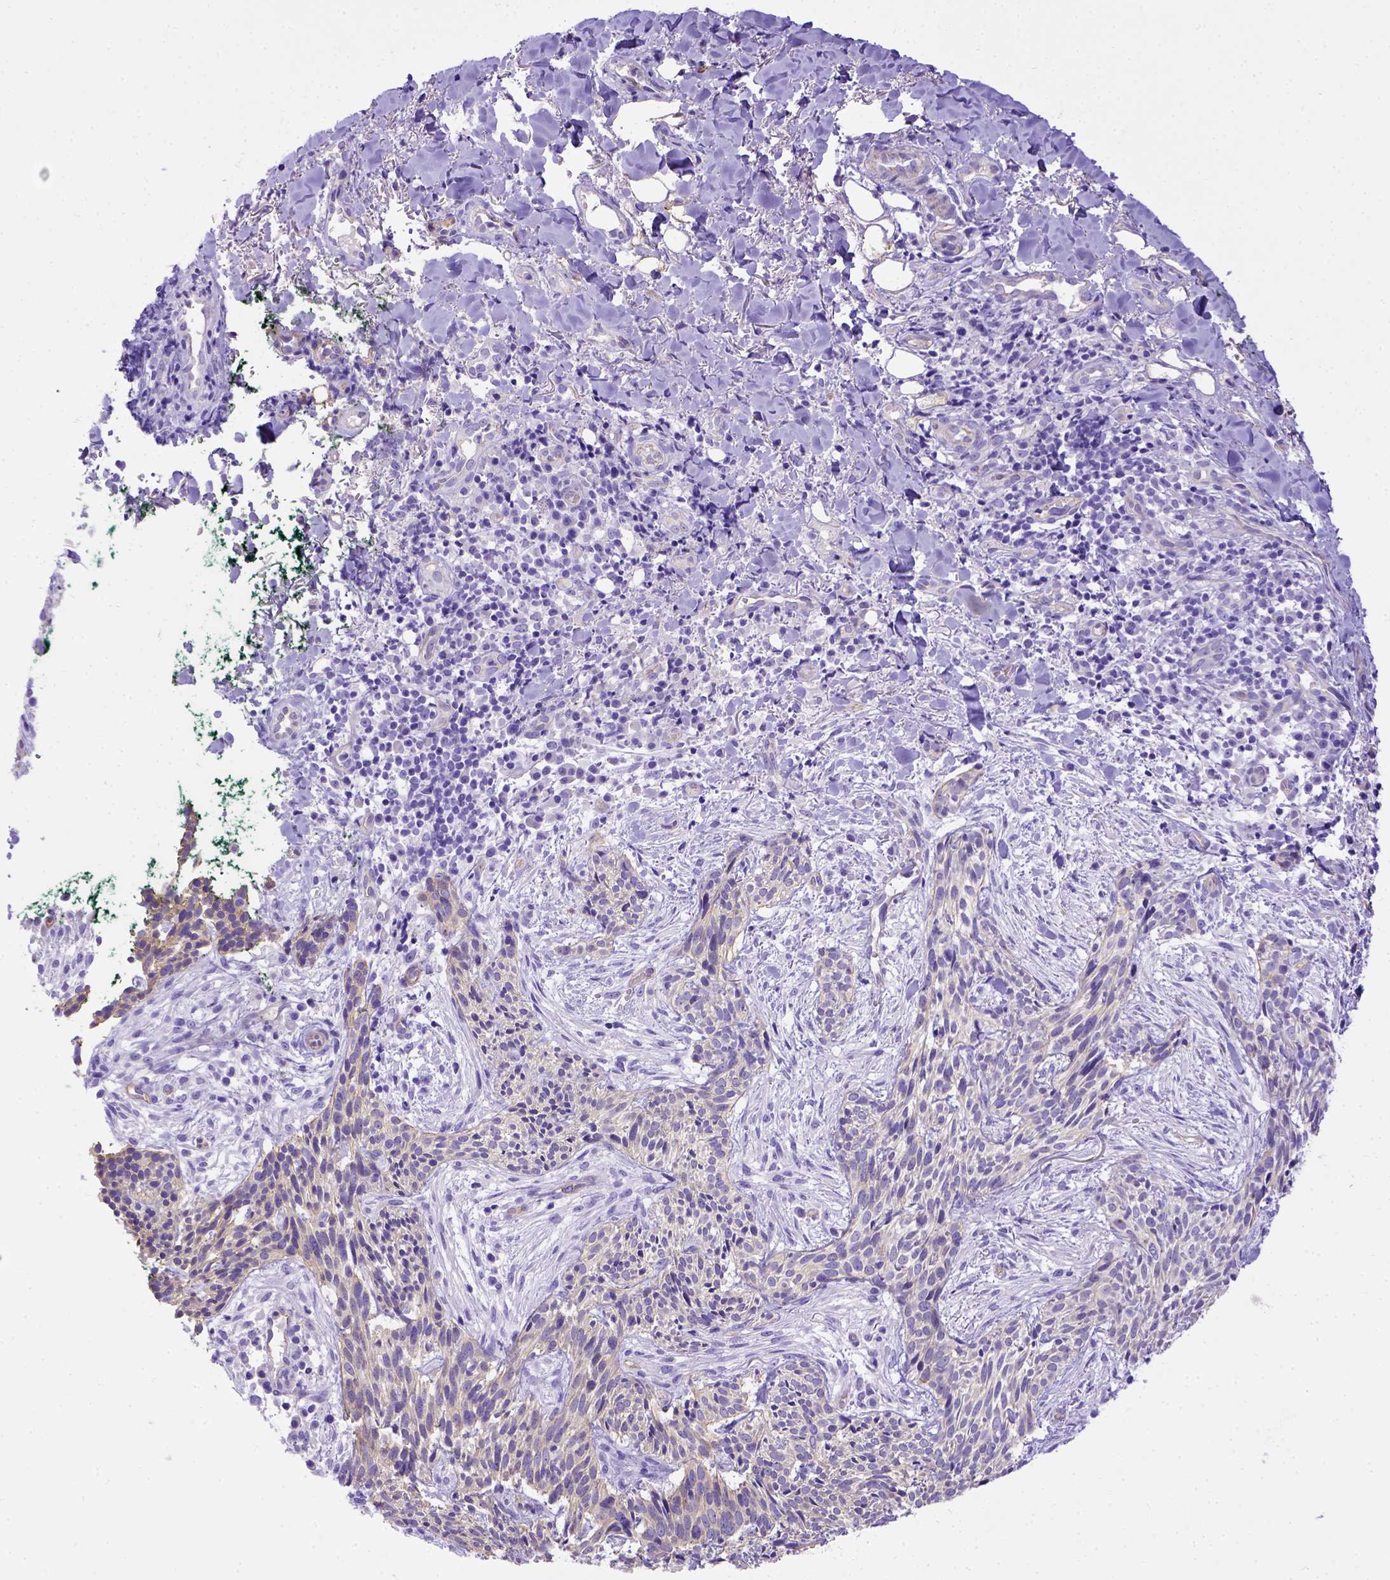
{"staining": {"intensity": "negative", "quantity": "none", "location": "none"}, "tissue": "skin cancer", "cell_type": "Tumor cells", "image_type": "cancer", "snomed": [{"axis": "morphology", "description": "Basal cell carcinoma"}, {"axis": "topography", "description": "Skin"}], "caption": "Immunohistochemistry of skin basal cell carcinoma demonstrates no positivity in tumor cells.", "gene": "LRRC18", "patient": {"sex": "male", "age": 71}}